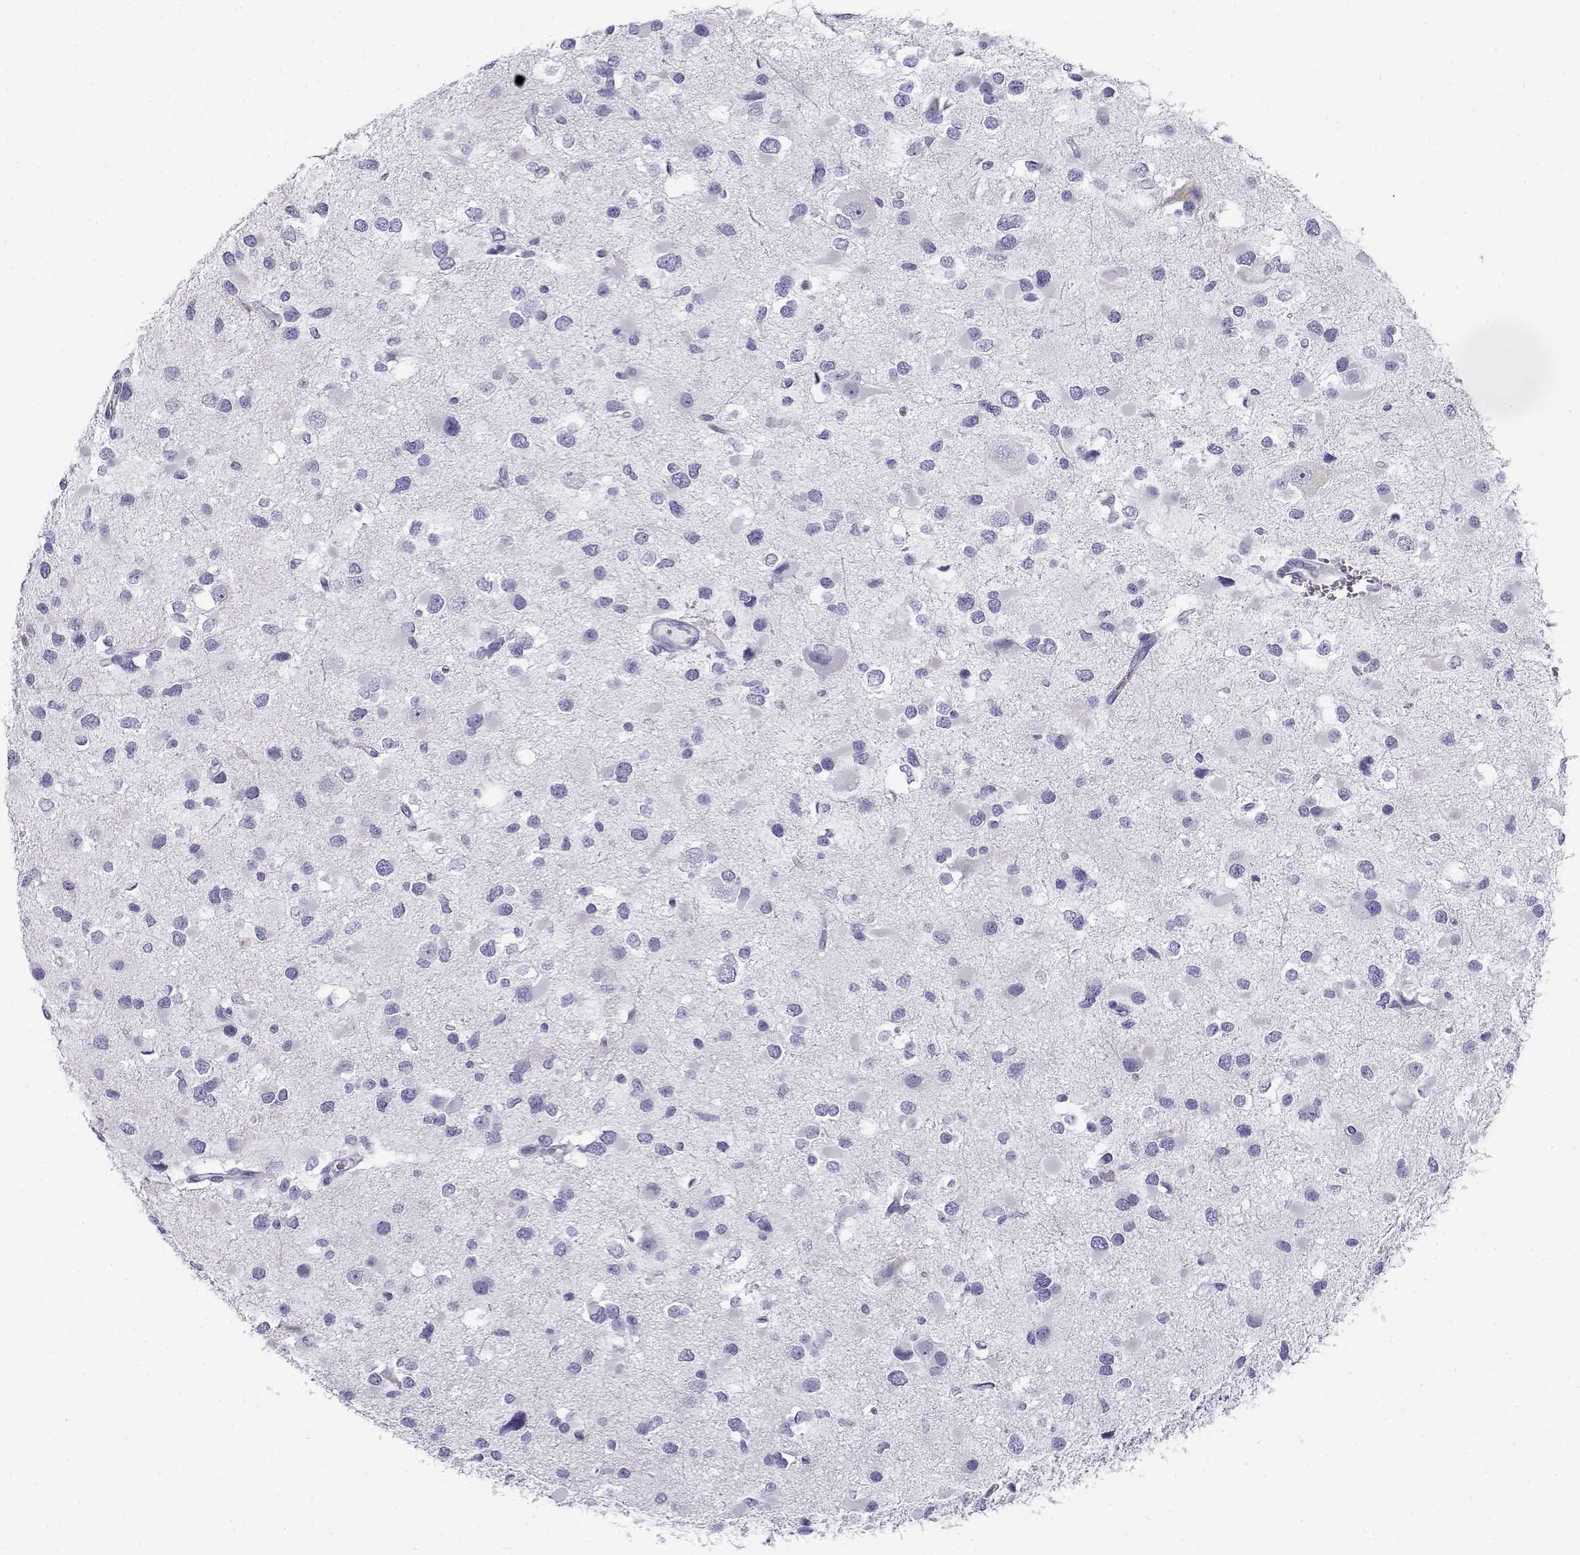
{"staining": {"intensity": "negative", "quantity": "none", "location": "none"}, "tissue": "glioma", "cell_type": "Tumor cells", "image_type": "cancer", "snomed": [{"axis": "morphology", "description": "Glioma, malignant, Low grade"}, {"axis": "topography", "description": "Brain"}], "caption": "This photomicrograph is of glioma stained with IHC to label a protein in brown with the nuclei are counter-stained blue. There is no expression in tumor cells.", "gene": "CABS1", "patient": {"sex": "female", "age": 32}}